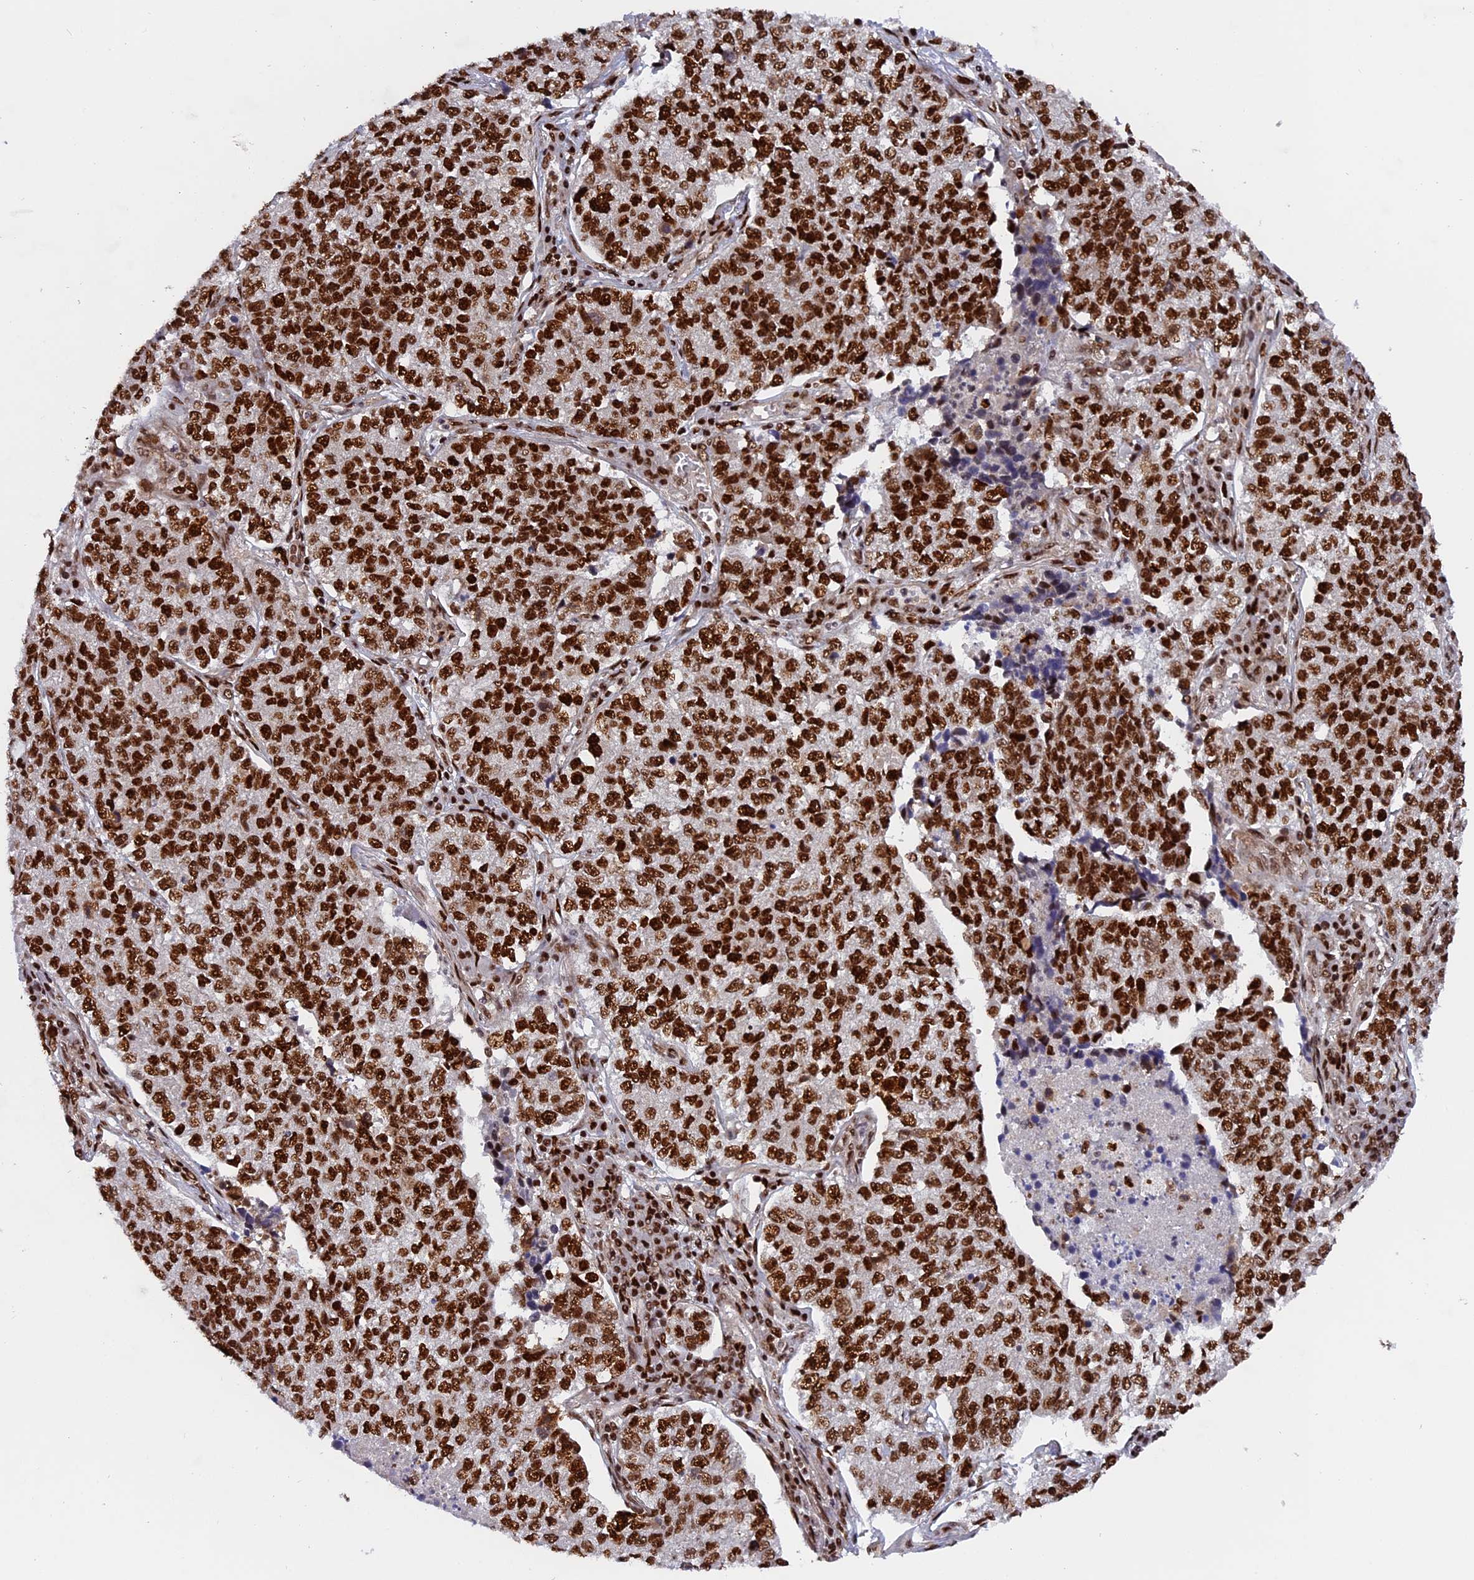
{"staining": {"intensity": "strong", "quantity": ">75%", "location": "nuclear"}, "tissue": "lung cancer", "cell_type": "Tumor cells", "image_type": "cancer", "snomed": [{"axis": "morphology", "description": "Adenocarcinoma, NOS"}, {"axis": "topography", "description": "Lung"}], "caption": "Lung cancer (adenocarcinoma) stained with a brown dye reveals strong nuclear positive staining in approximately >75% of tumor cells.", "gene": "RAMAC", "patient": {"sex": "male", "age": 49}}